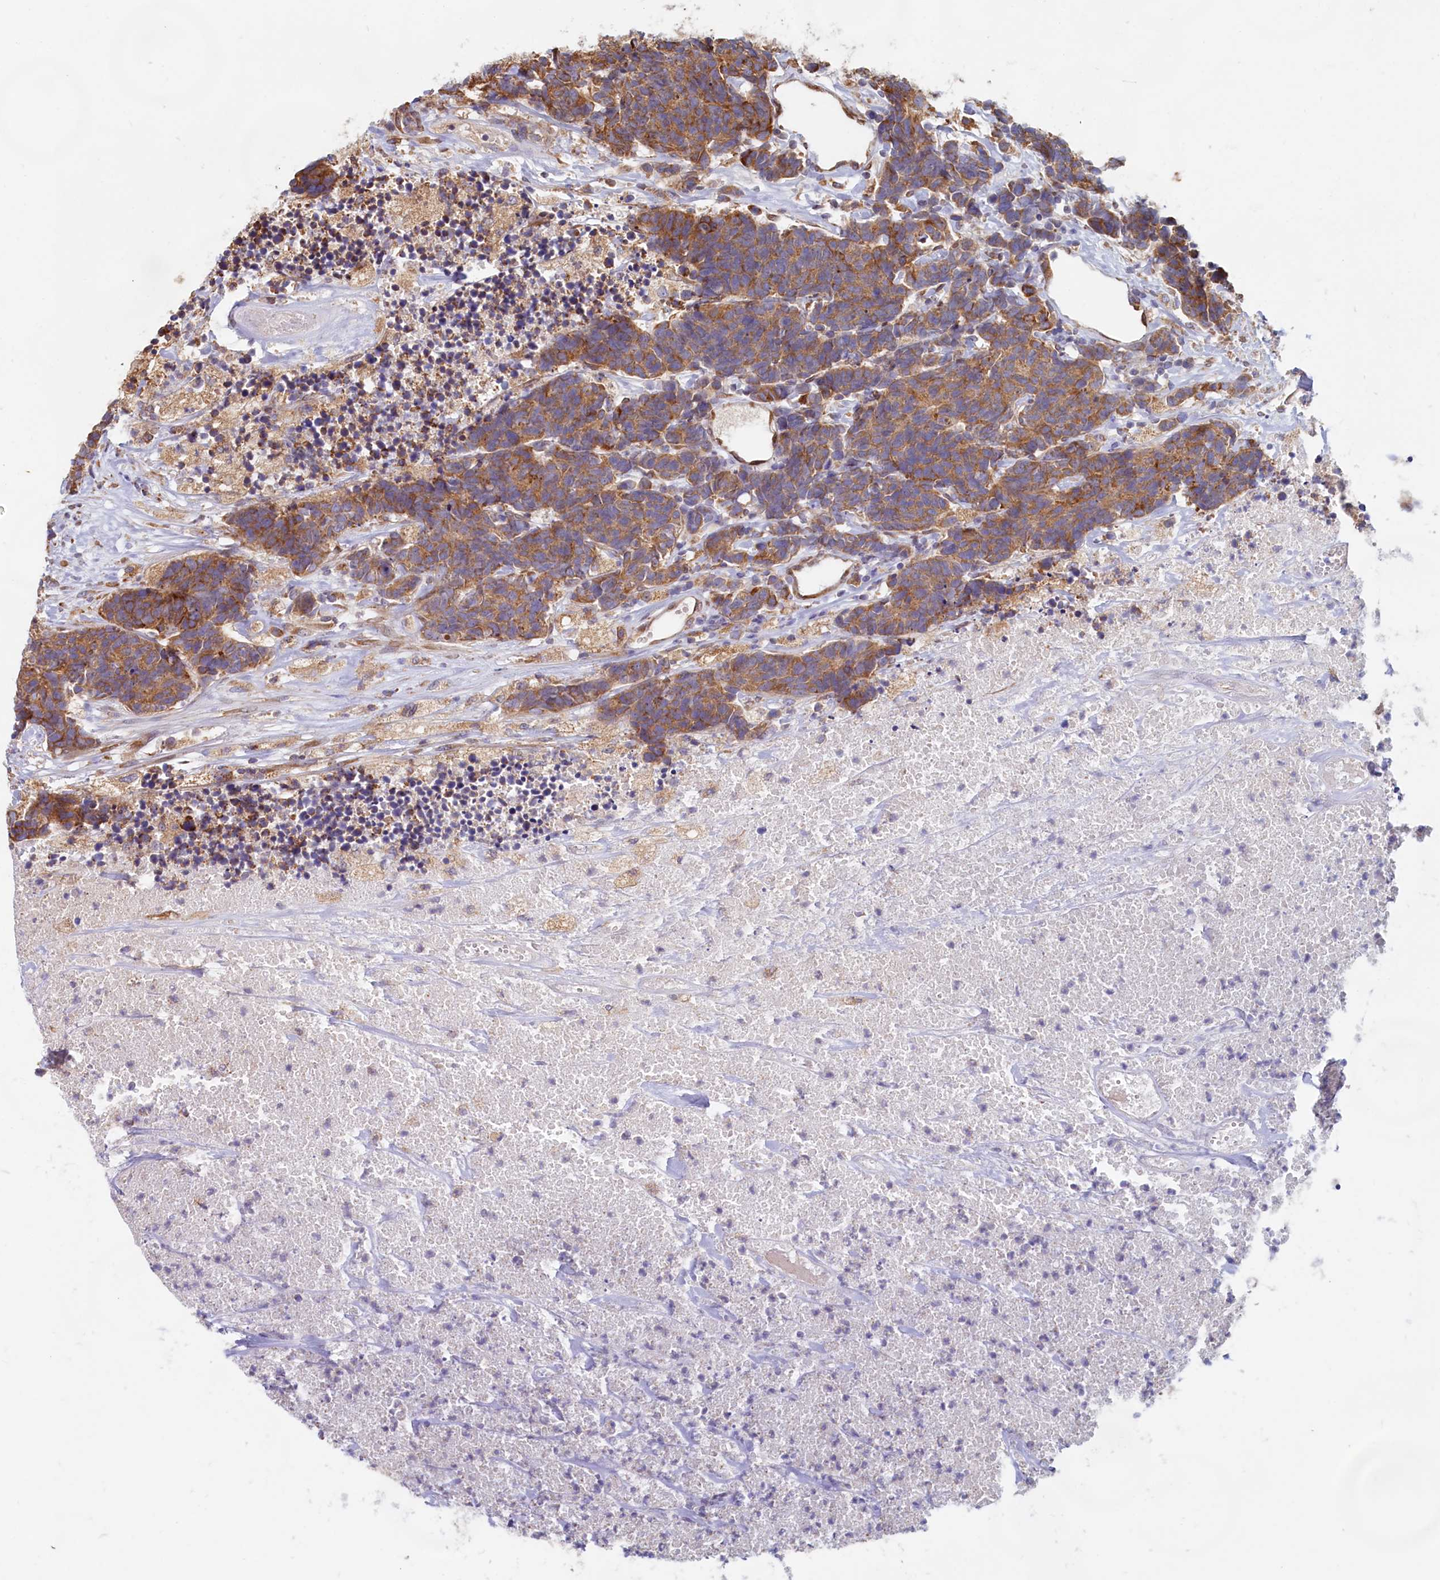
{"staining": {"intensity": "strong", "quantity": ">75%", "location": "cytoplasmic/membranous"}, "tissue": "carcinoid", "cell_type": "Tumor cells", "image_type": "cancer", "snomed": [{"axis": "morphology", "description": "Carcinoma, NOS"}, {"axis": "morphology", "description": "Carcinoid, malignant, NOS"}, {"axis": "topography", "description": "Urinary bladder"}], "caption": "A photomicrograph of carcinoid stained for a protein displays strong cytoplasmic/membranous brown staining in tumor cells.", "gene": "TBC1D19", "patient": {"sex": "male", "age": 57}}